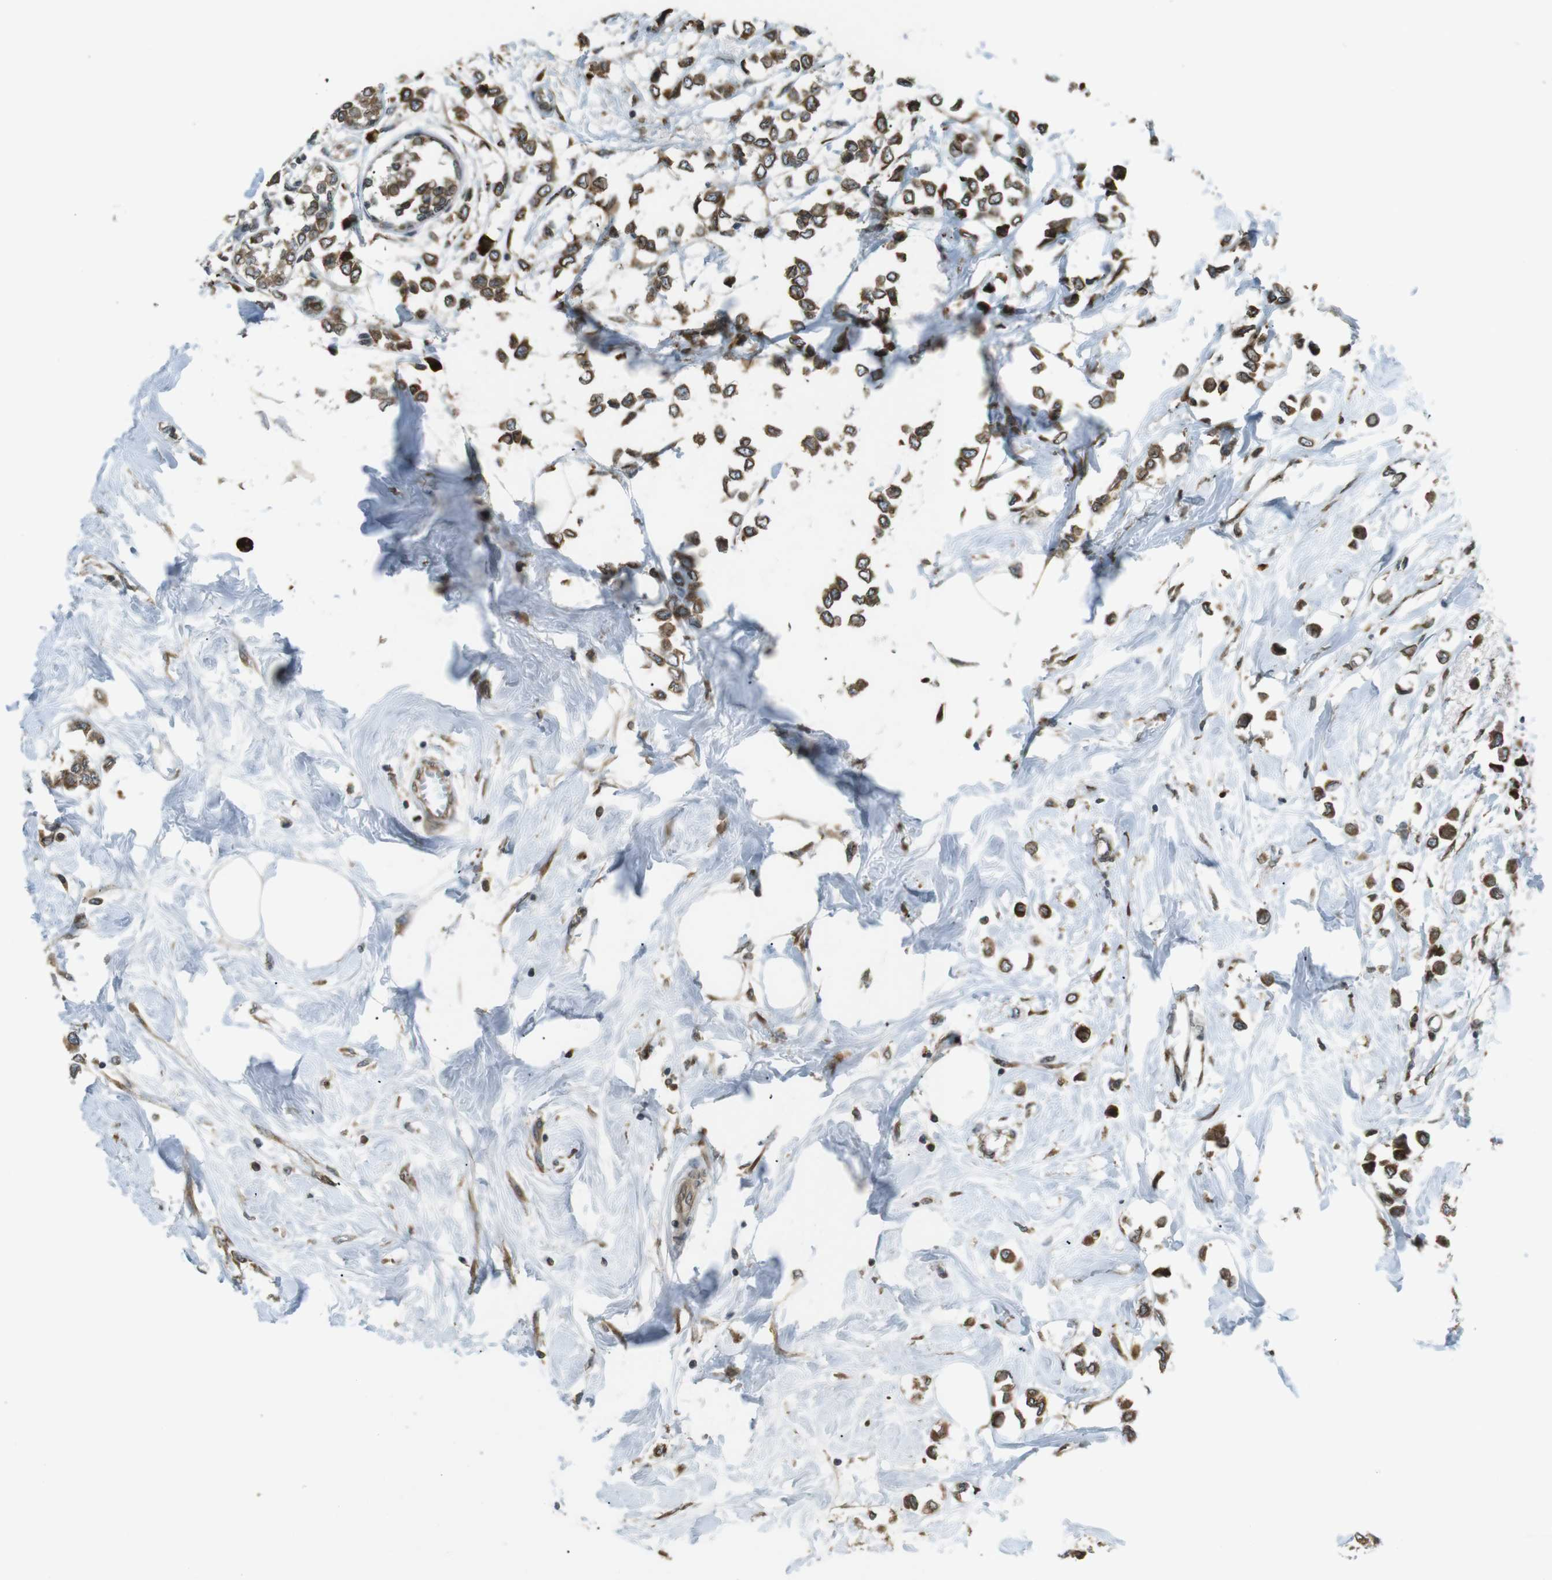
{"staining": {"intensity": "moderate", "quantity": ">75%", "location": "cytoplasmic/membranous"}, "tissue": "breast cancer", "cell_type": "Tumor cells", "image_type": "cancer", "snomed": [{"axis": "morphology", "description": "Lobular carcinoma"}, {"axis": "topography", "description": "Breast"}], "caption": "Lobular carcinoma (breast) tissue exhibits moderate cytoplasmic/membranous expression in about >75% of tumor cells, visualized by immunohistochemistry. The staining was performed using DAB (3,3'-diaminobenzidine) to visualize the protein expression in brown, while the nuclei were stained in blue with hematoxylin (Magnification: 20x).", "gene": "TMED4", "patient": {"sex": "female", "age": 51}}